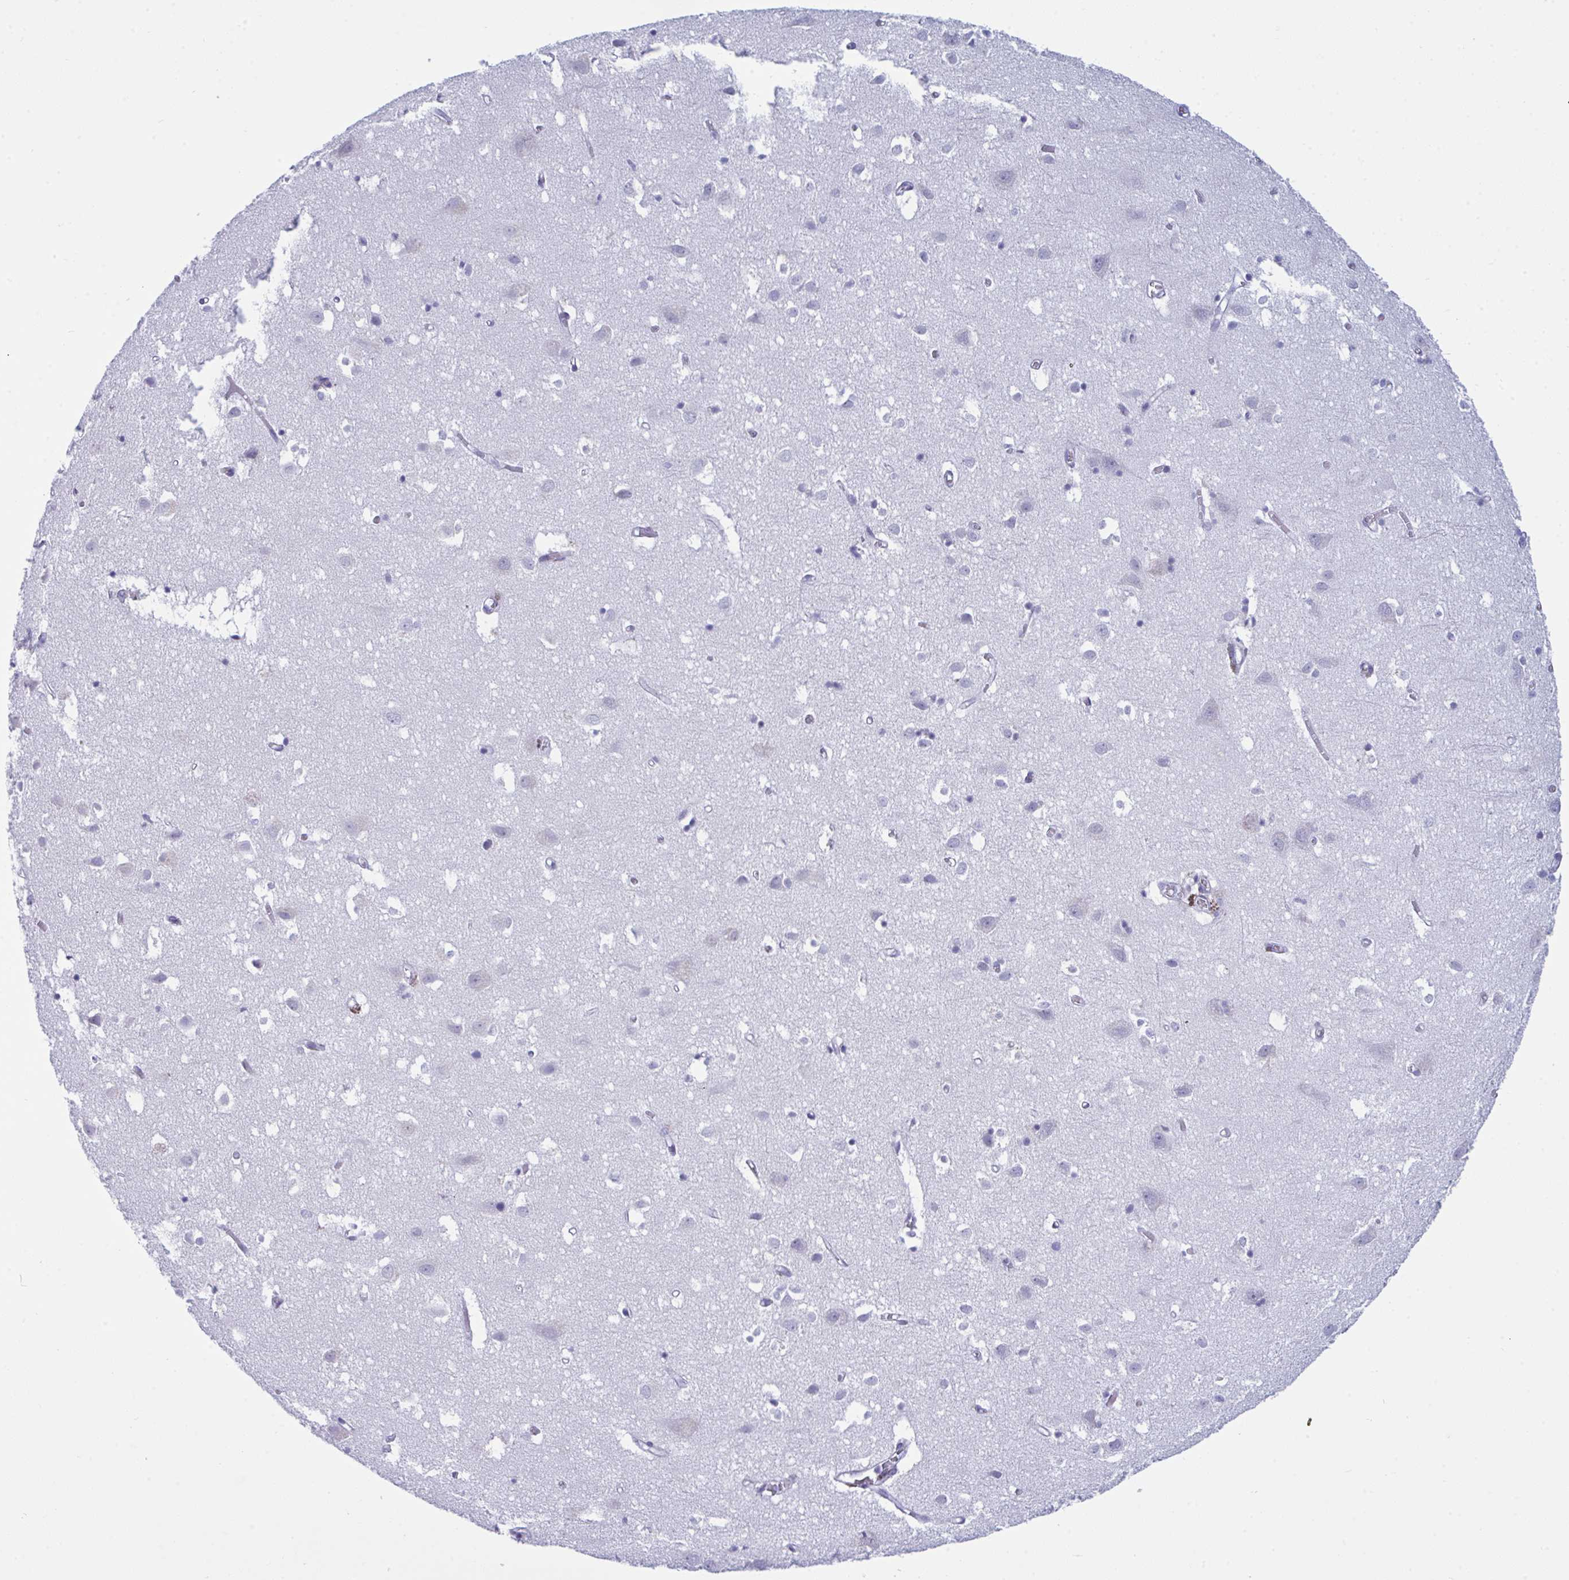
{"staining": {"intensity": "negative", "quantity": "none", "location": "none"}, "tissue": "cerebral cortex", "cell_type": "Endothelial cells", "image_type": "normal", "snomed": [{"axis": "morphology", "description": "Normal tissue, NOS"}, {"axis": "topography", "description": "Cerebral cortex"}], "caption": "Endothelial cells show no significant protein expression in benign cerebral cortex. (DAB (3,3'-diaminobenzidine) IHC, high magnification).", "gene": "PRDM9", "patient": {"sex": "male", "age": 70}}